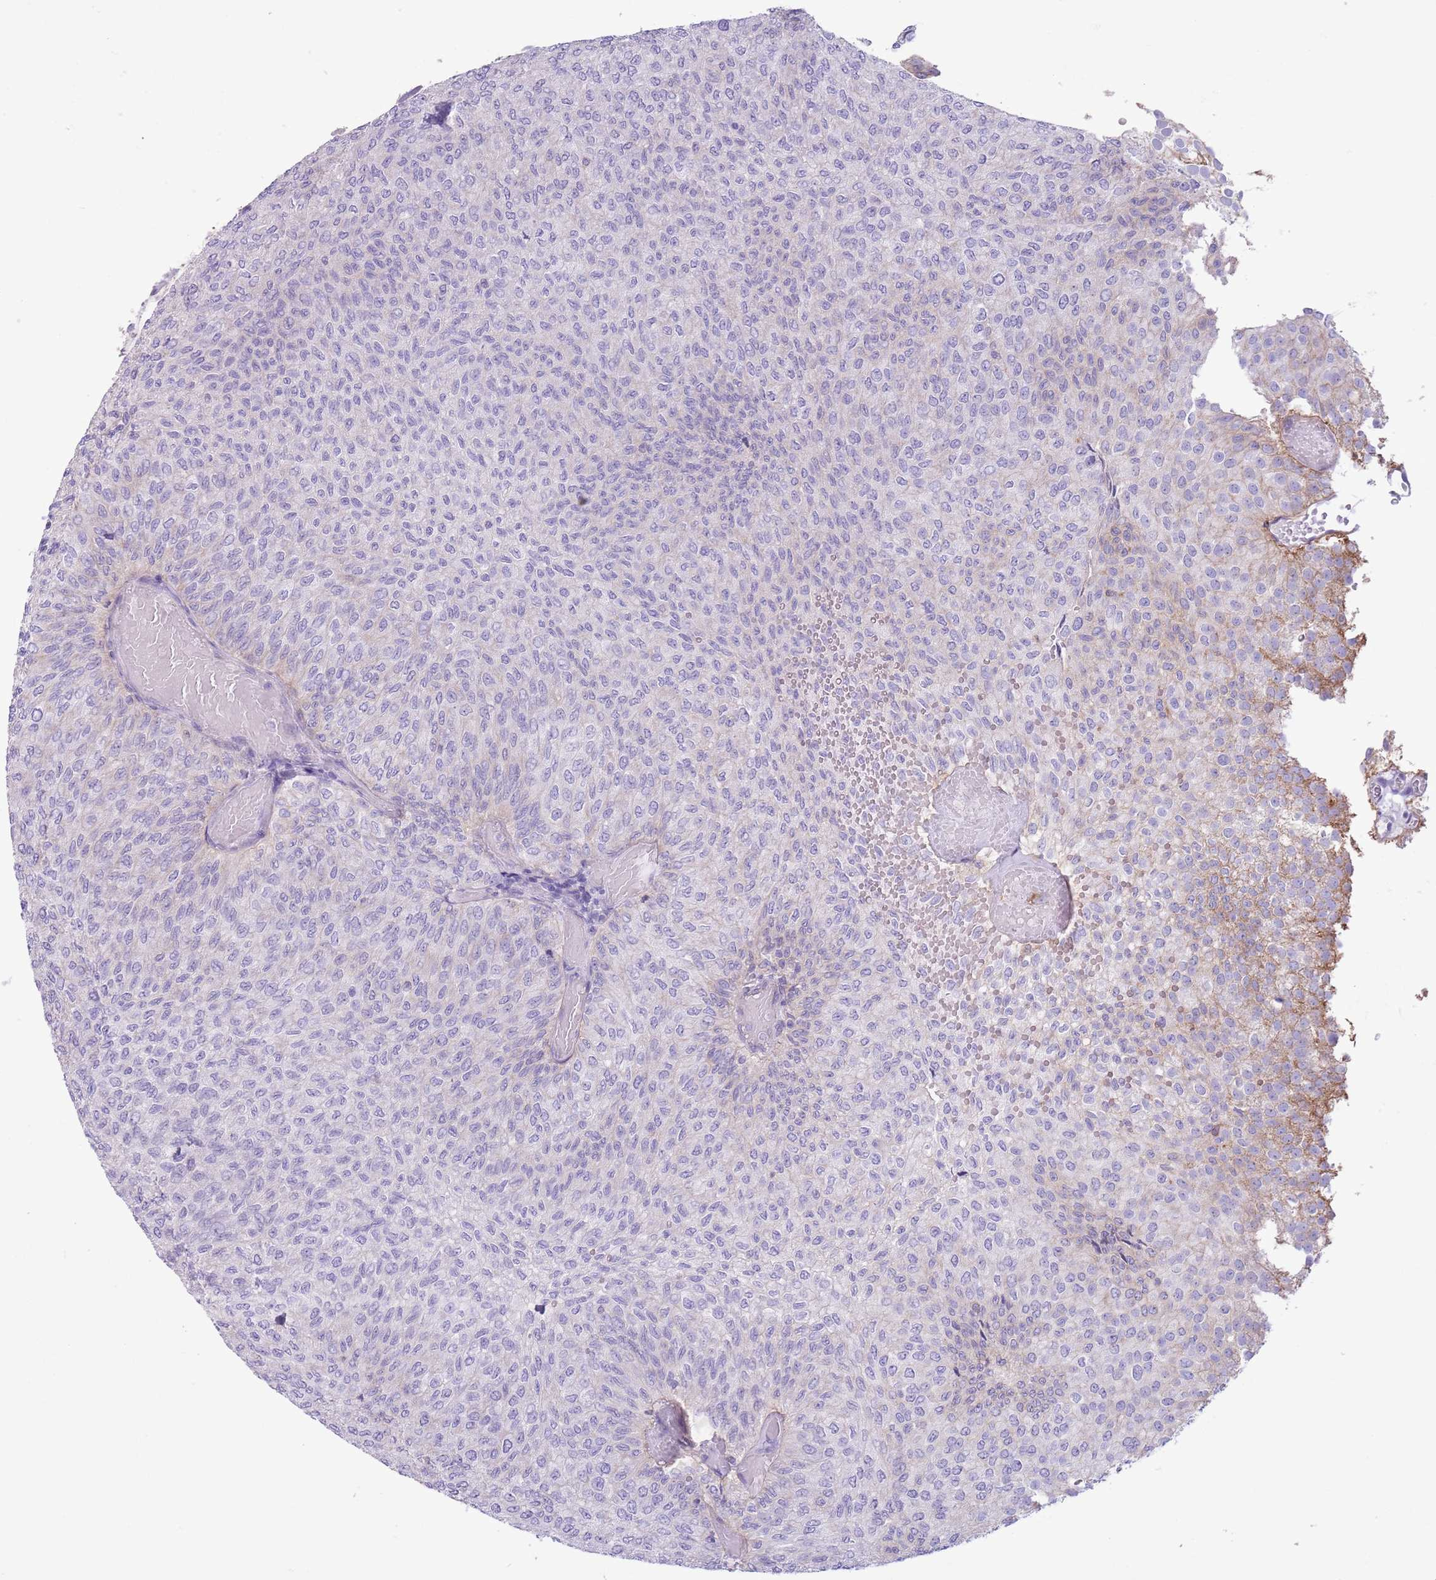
{"staining": {"intensity": "weak", "quantity": "<25%", "location": "cytoplasmic/membranous"}, "tissue": "urothelial cancer", "cell_type": "Tumor cells", "image_type": "cancer", "snomed": [{"axis": "morphology", "description": "Urothelial carcinoma, Low grade"}, {"axis": "topography", "description": "Urinary bladder"}], "caption": "There is no significant staining in tumor cells of urothelial carcinoma (low-grade).", "gene": "RBP3", "patient": {"sex": "male", "age": 78}}